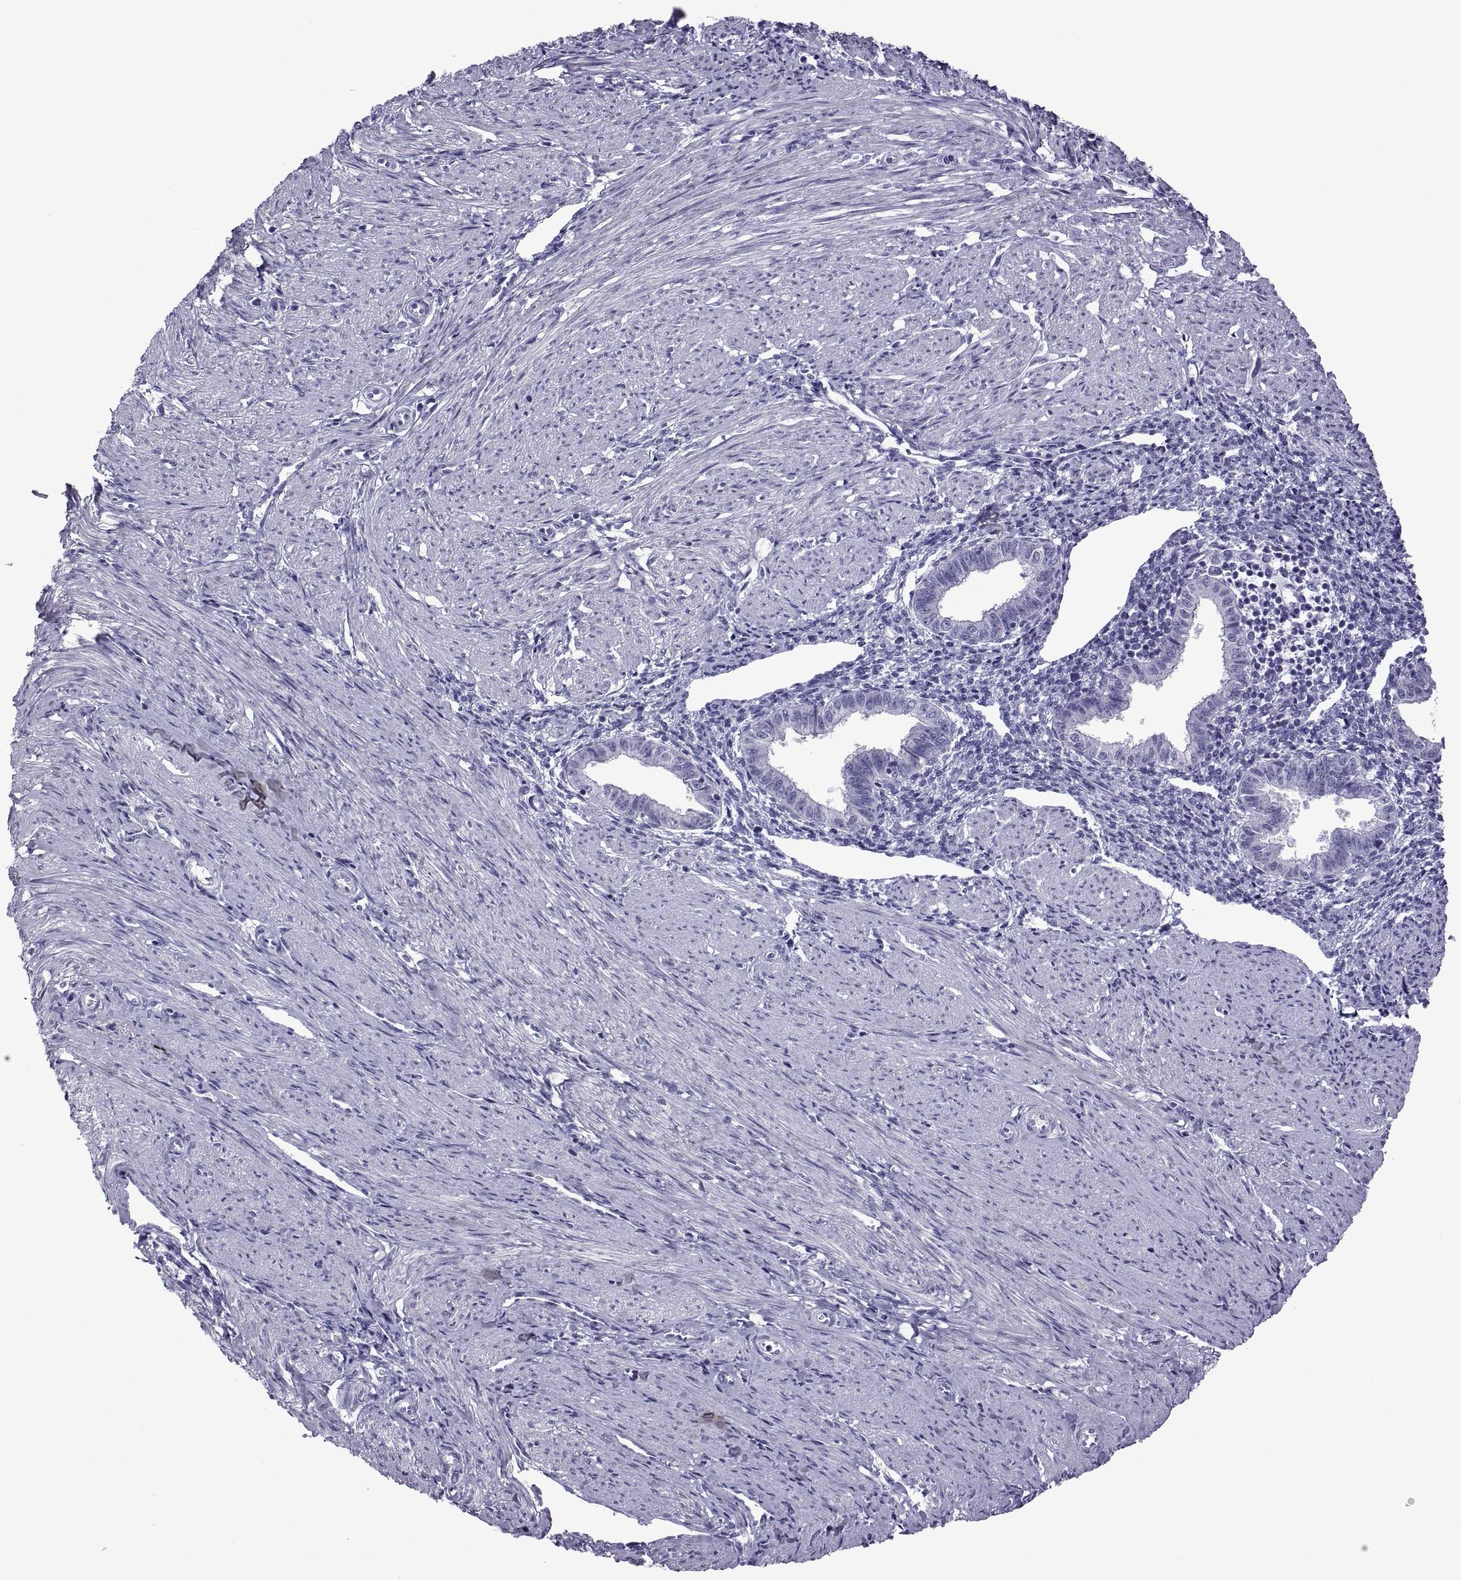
{"staining": {"intensity": "negative", "quantity": "none", "location": "none"}, "tissue": "endometrium", "cell_type": "Cells in endometrial stroma", "image_type": "normal", "snomed": [{"axis": "morphology", "description": "Normal tissue, NOS"}, {"axis": "topography", "description": "Endometrium"}], "caption": "Immunohistochemistry histopathology image of unremarkable endometrium: human endometrium stained with DAB (3,3'-diaminobenzidine) reveals no significant protein staining in cells in endometrial stroma.", "gene": "C3orf22", "patient": {"sex": "female", "age": 37}}